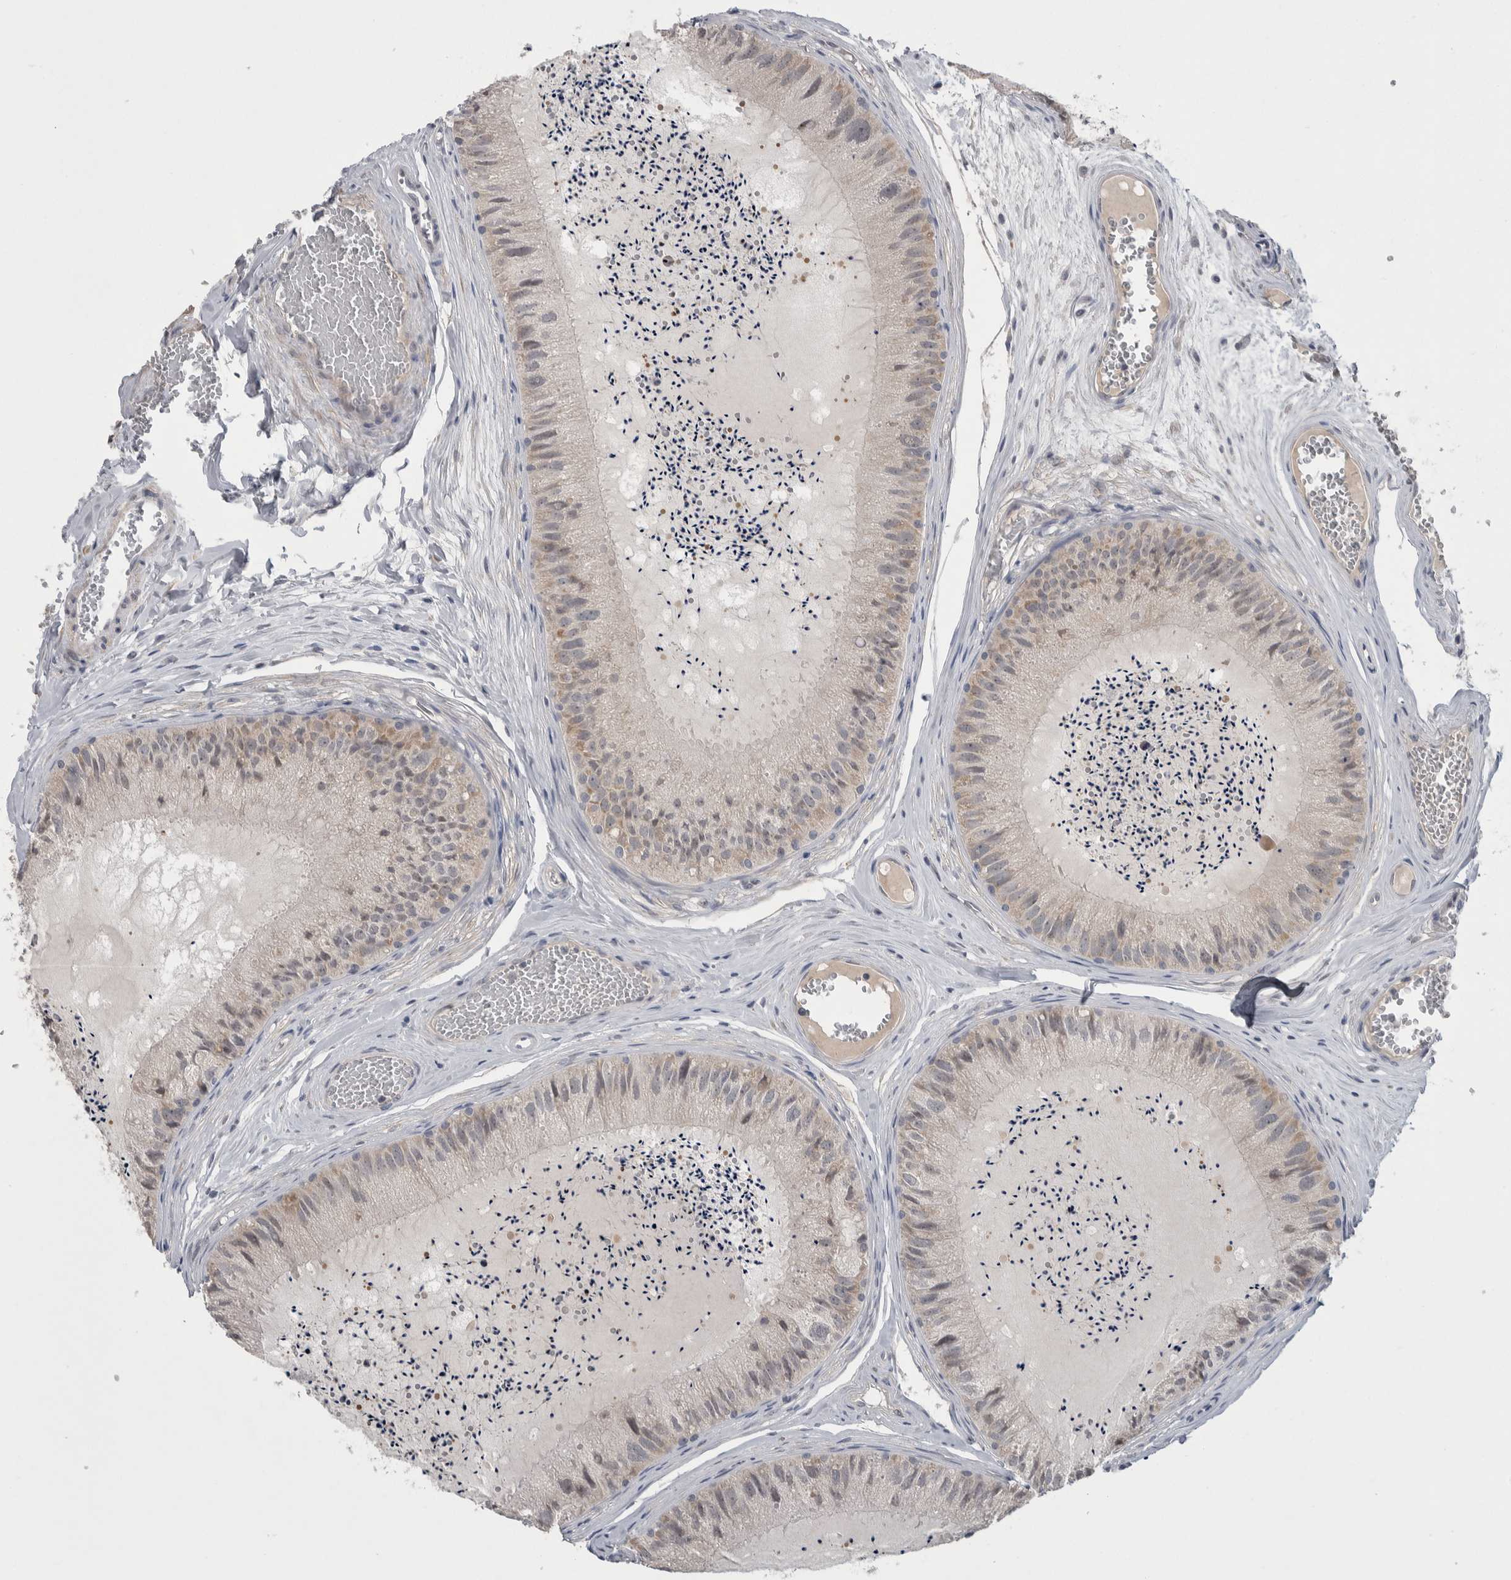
{"staining": {"intensity": "weak", "quantity": "25%-75%", "location": "cytoplasmic/membranous,nuclear"}, "tissue": "epididymis", "cell_type": "Glandular cells", "image_type": "normal", "snomed": [{"axis": "morphology", "description": "Normal tissue, NOS"}, {"axis": "topography", "description": "Epididymis"}], "caption": "Weak cytoplasmic/membranous,nuclear staining is present in about 25%-75% of glandular cells in normal epididymis. The protein of interest is shown in brown color, while the nuclei are stained blue.", "gene": "CUL2", "patient": {"sex": "male", "age": 31}}